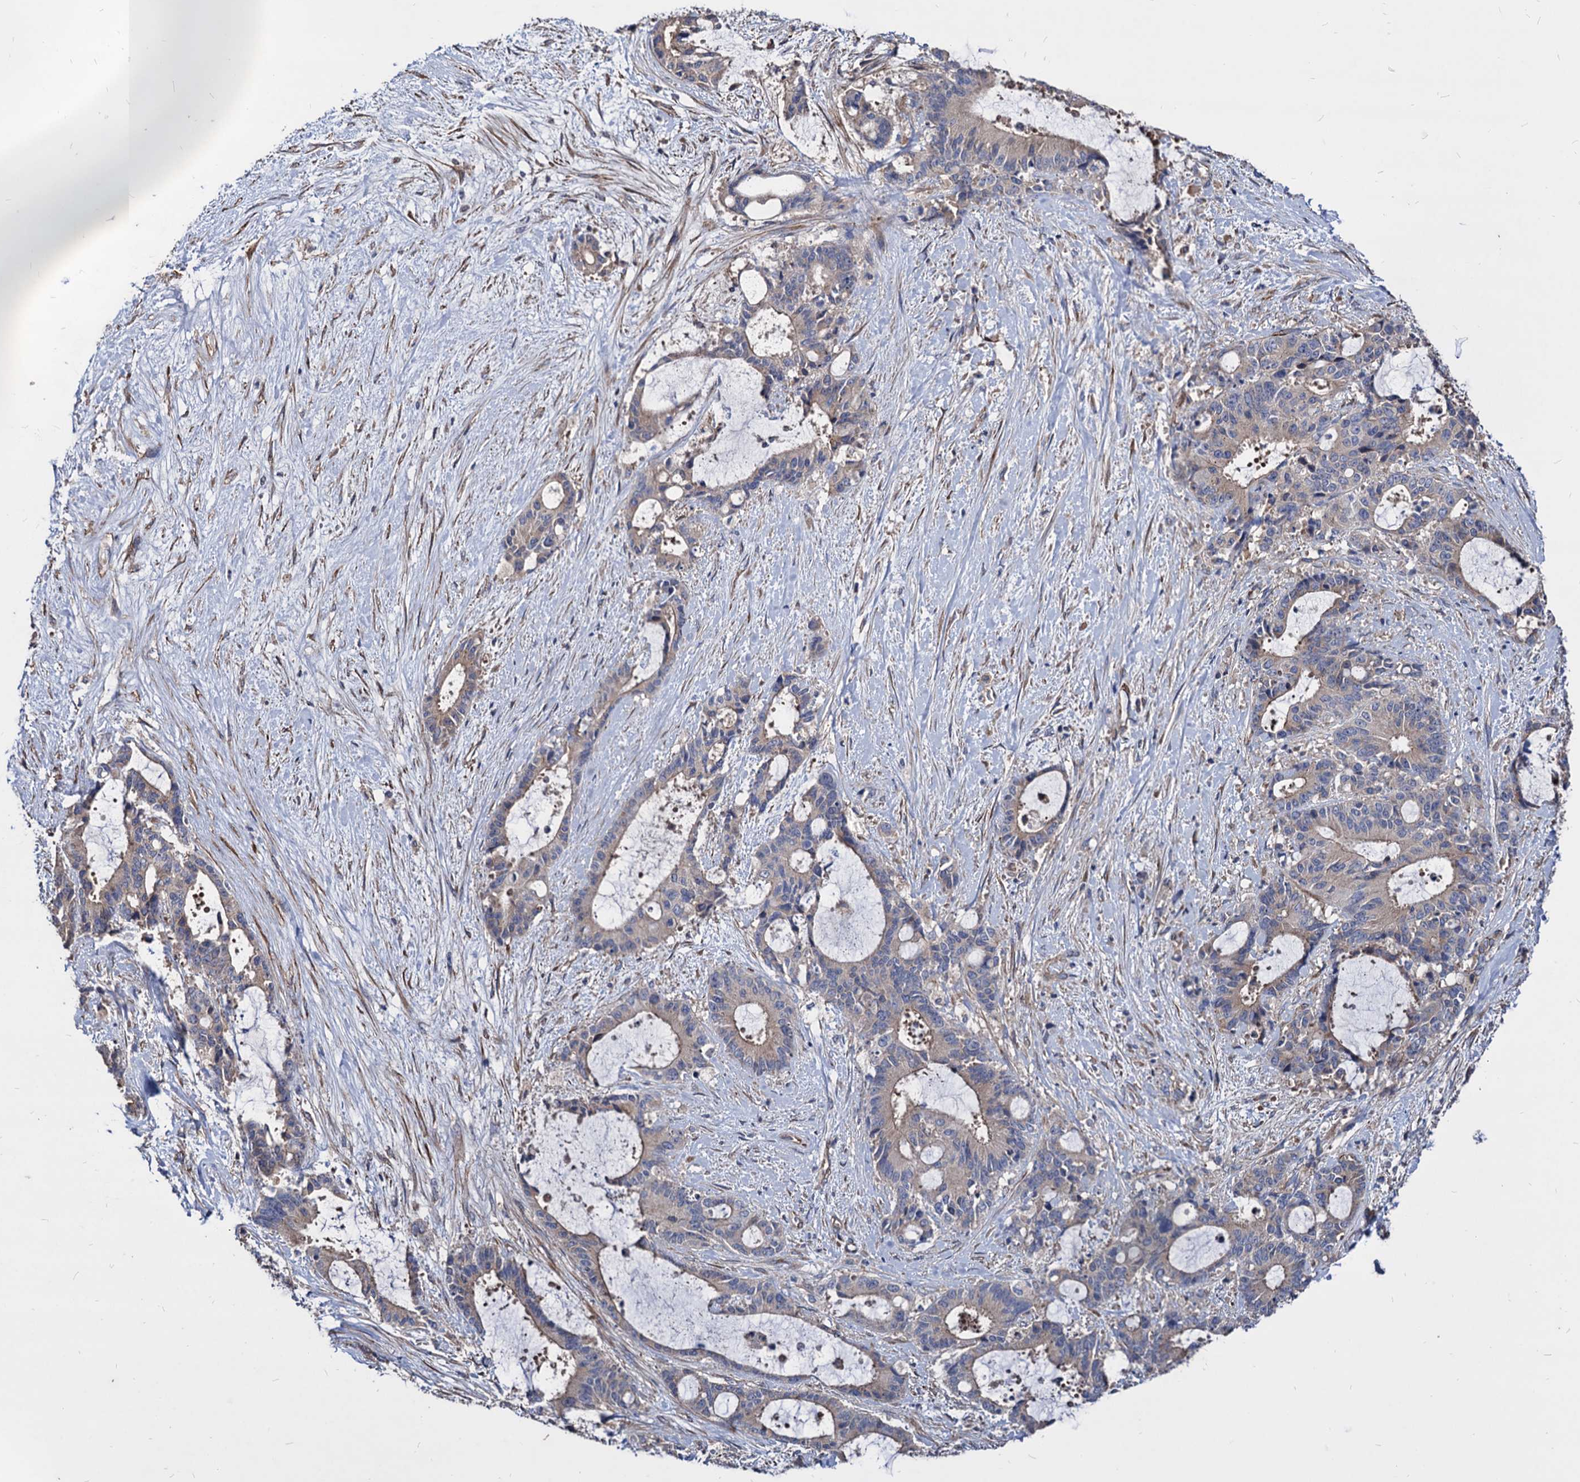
{"staining": {"intensity": "moderate", "quantity": "<25%", "location": "cytoplasmic/membranous"}, "tissue": "liver cancer", "cell_type": "Tumor cells", "image_type": "cancer", "snomed": [{"axis": "morphology", "description": "Normal tissue, NOS"}, {"axis": "morphology", "description": "Cholangiocarcinoma"}, {"axis": "topography", "description": "Liver"}, {"axis": "topography", "description": "Peripheral nerve tissue"}], "caption": "Immunohistochemical staining of human liver cholangiocarcinoma displays low levels of moderate cytoplasmic/membranous expression in approximately <25% of tumor cells.", "gene": "WDR11", "patient": {"sex": "female", "age": 73}}